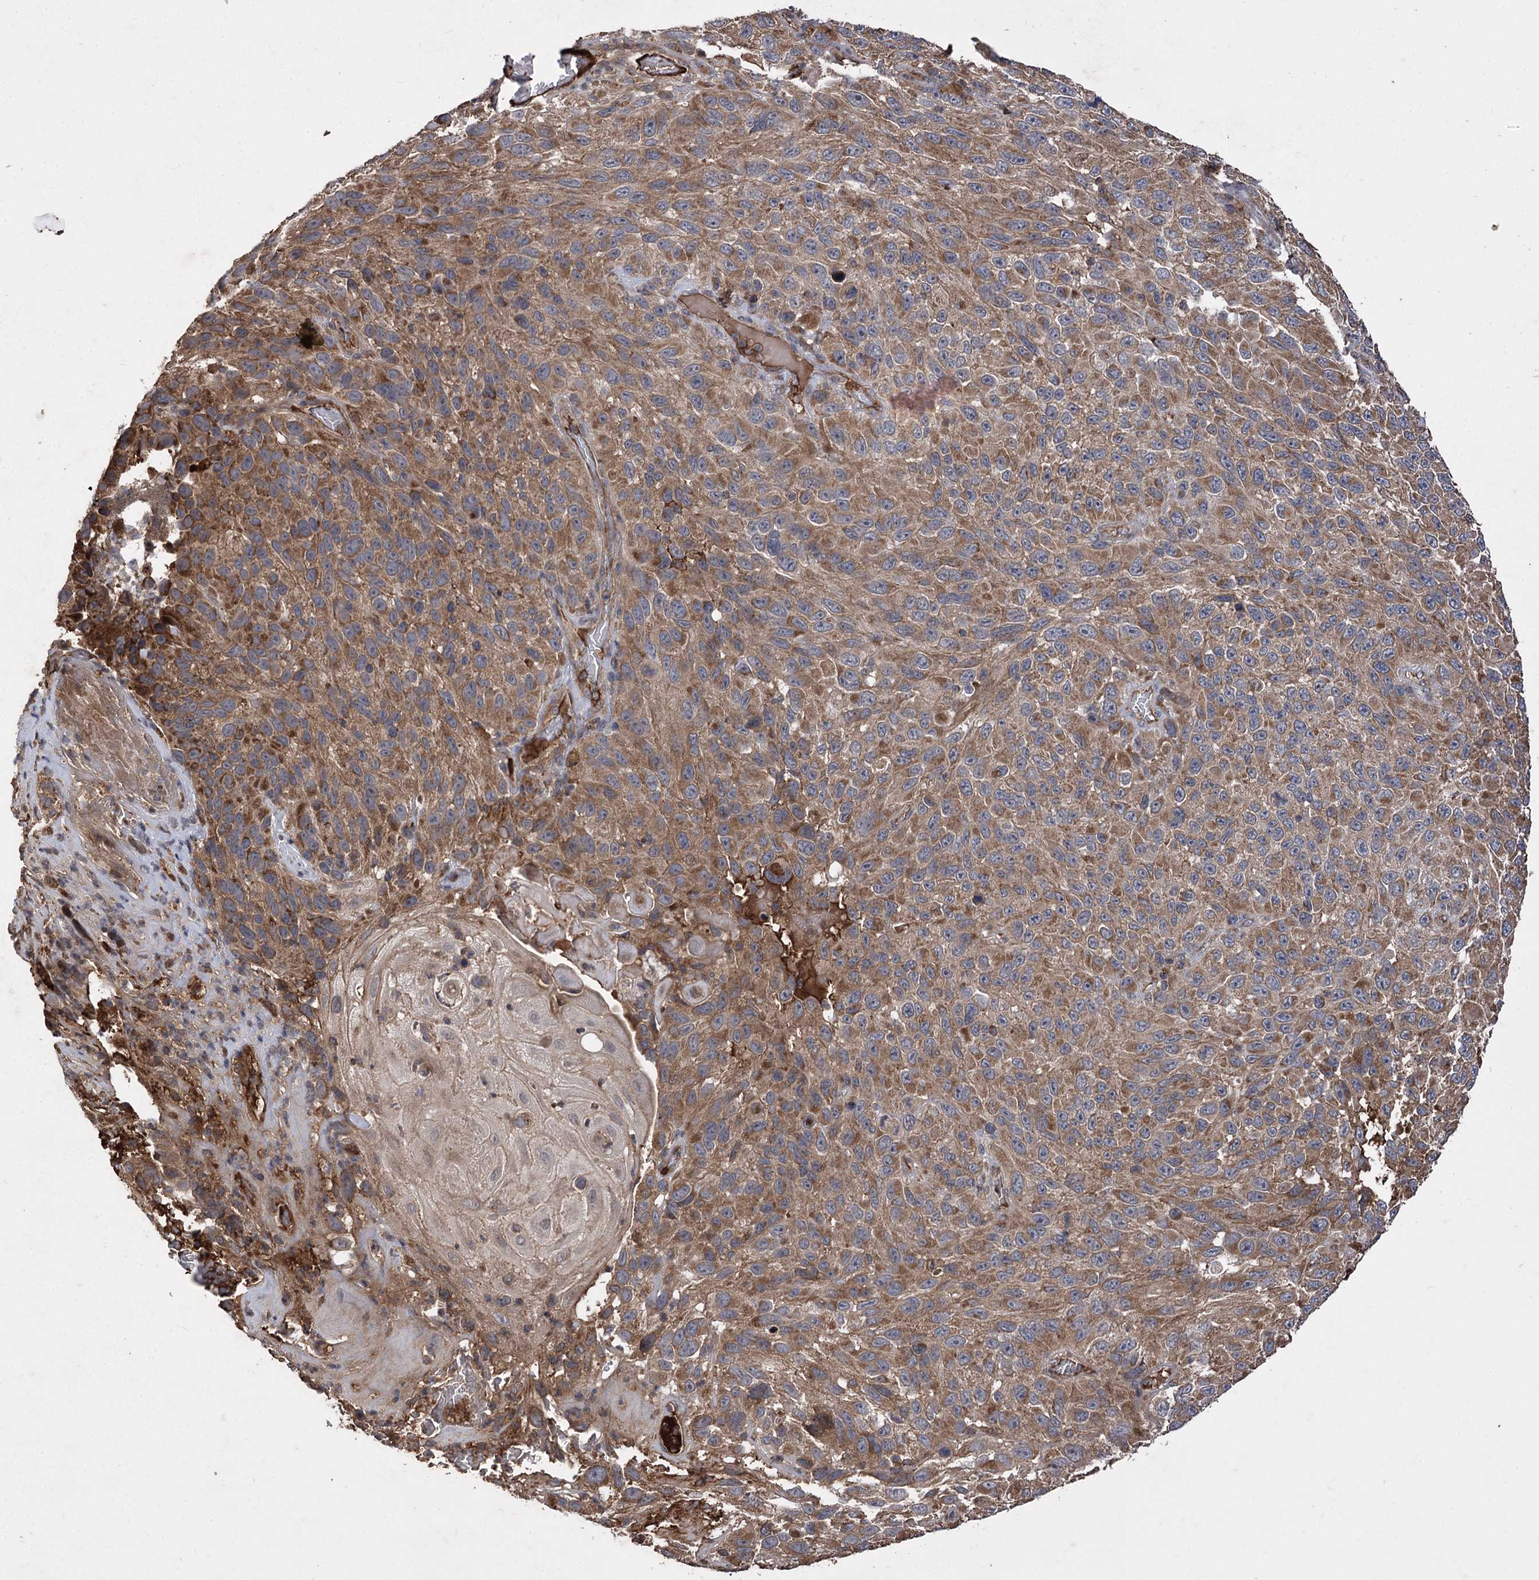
{"staining": {"intensity": "strong", "quantity": ">75%", "location": "cytoplasmic/membranous"}, "tissue": "melanoma", "cell_type": "Tumor cells", "image_type": "cancer", "snomed": [{"axis": "morphology", "description": "Malignant melanoma, NOS"}, {"axis": "topography", "description": "Skin"}], "caption": "DAB immunohistochemical staining of human malignant melanoma displays strong cytoplasmic/membranous protein positivity in approximately >75% of tumor cells.", "gene": "RASSF3", "patient": {"sex": "female", "age": 96}}